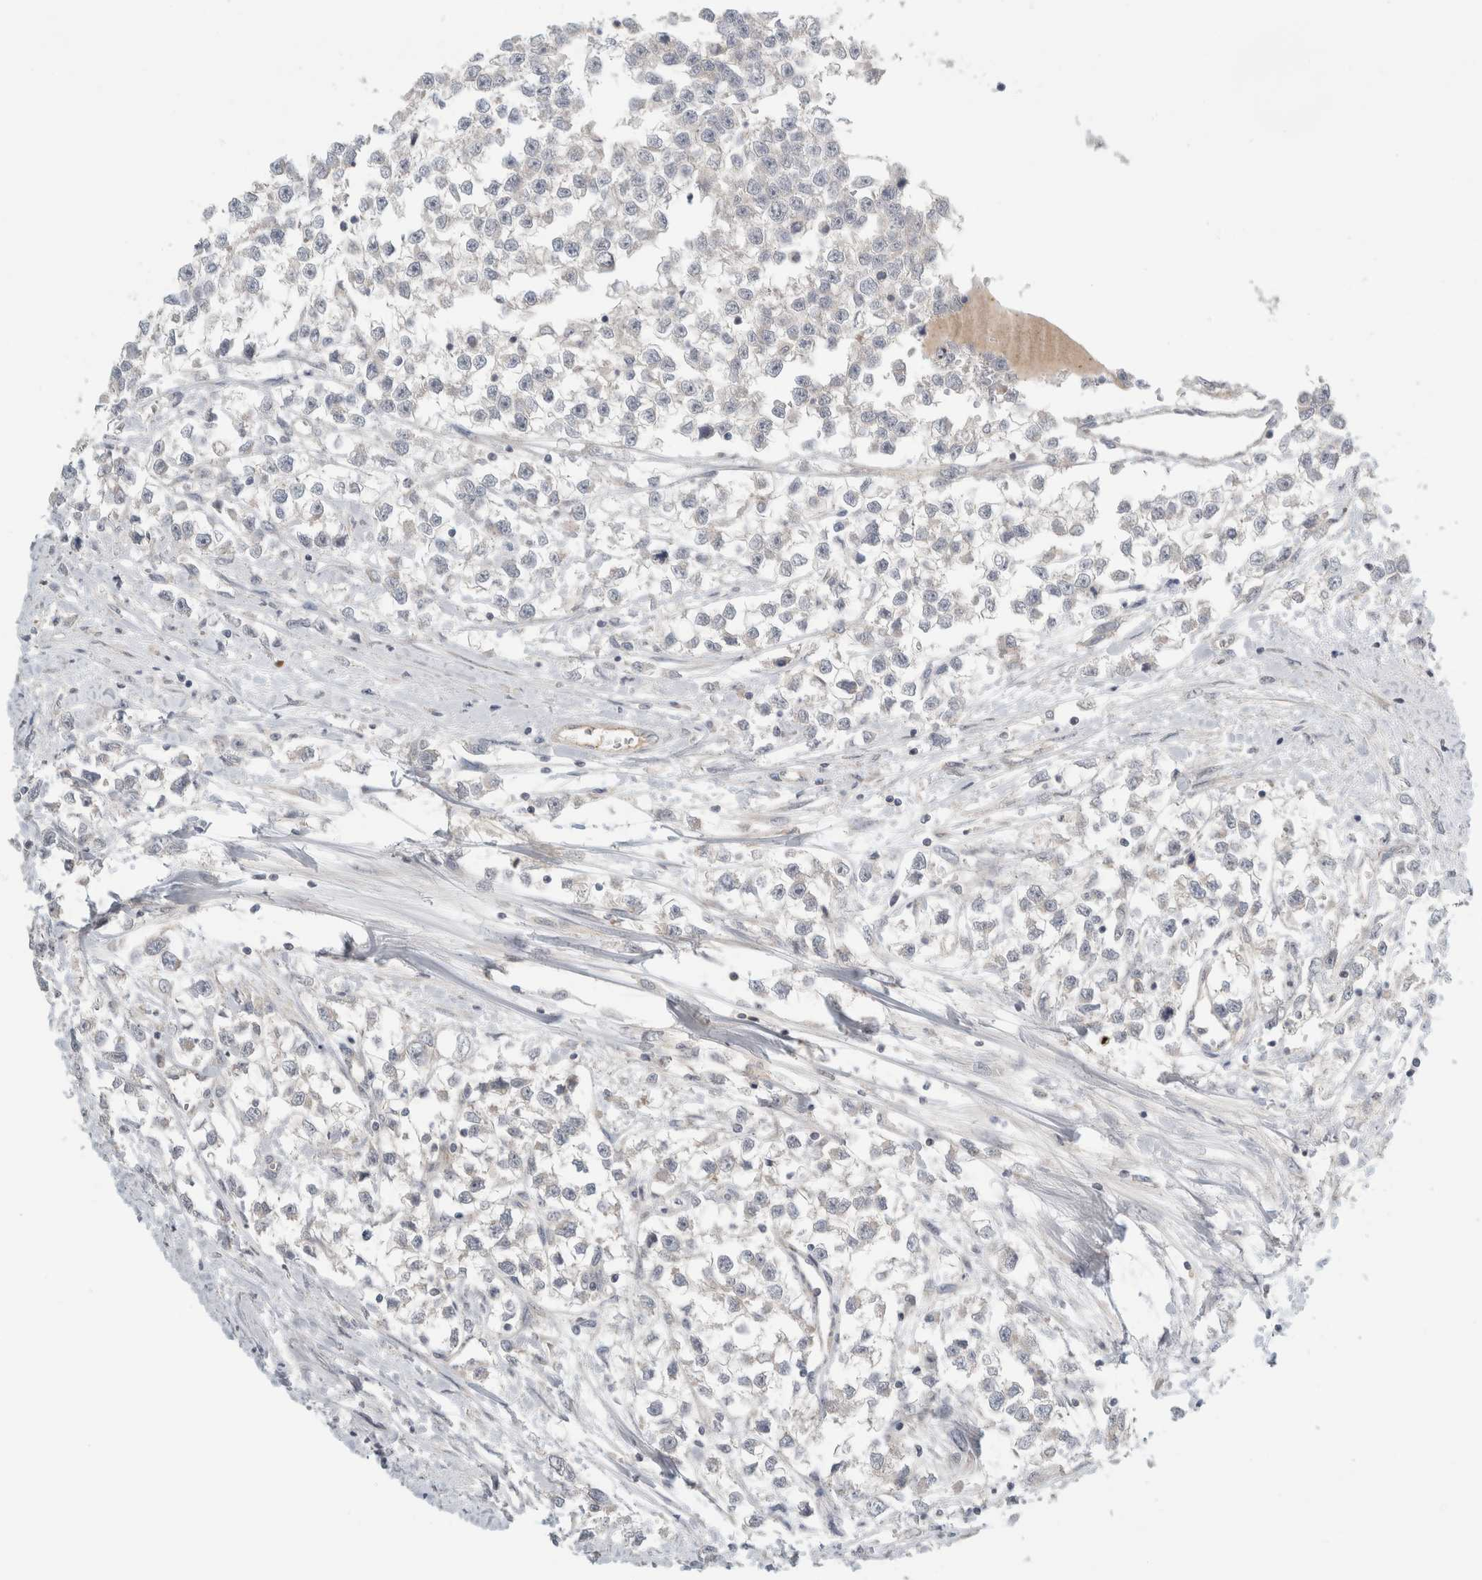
{"staining": {"intensity": "negative", "quantity": "none", "location": "none"}, "tissue": "testis cancer", "cell_type": "Tumor cells", "image_type": "cancer", "snomed": [{"axis": "morphology", "description": "Seminoma, NOS"}, {"axis": "morphology", "description": "Carcinoma, Embryonal, NOS"}, {"axis": "topography", "description": "Testis"}], "caption": "Immunohistochemistry image of human seminoma (testis) stained for a protein (brown), which reveals no expression in tumor cells.", "gene": "KPNA5", "patient": {"sex": "male", "age": 51}}